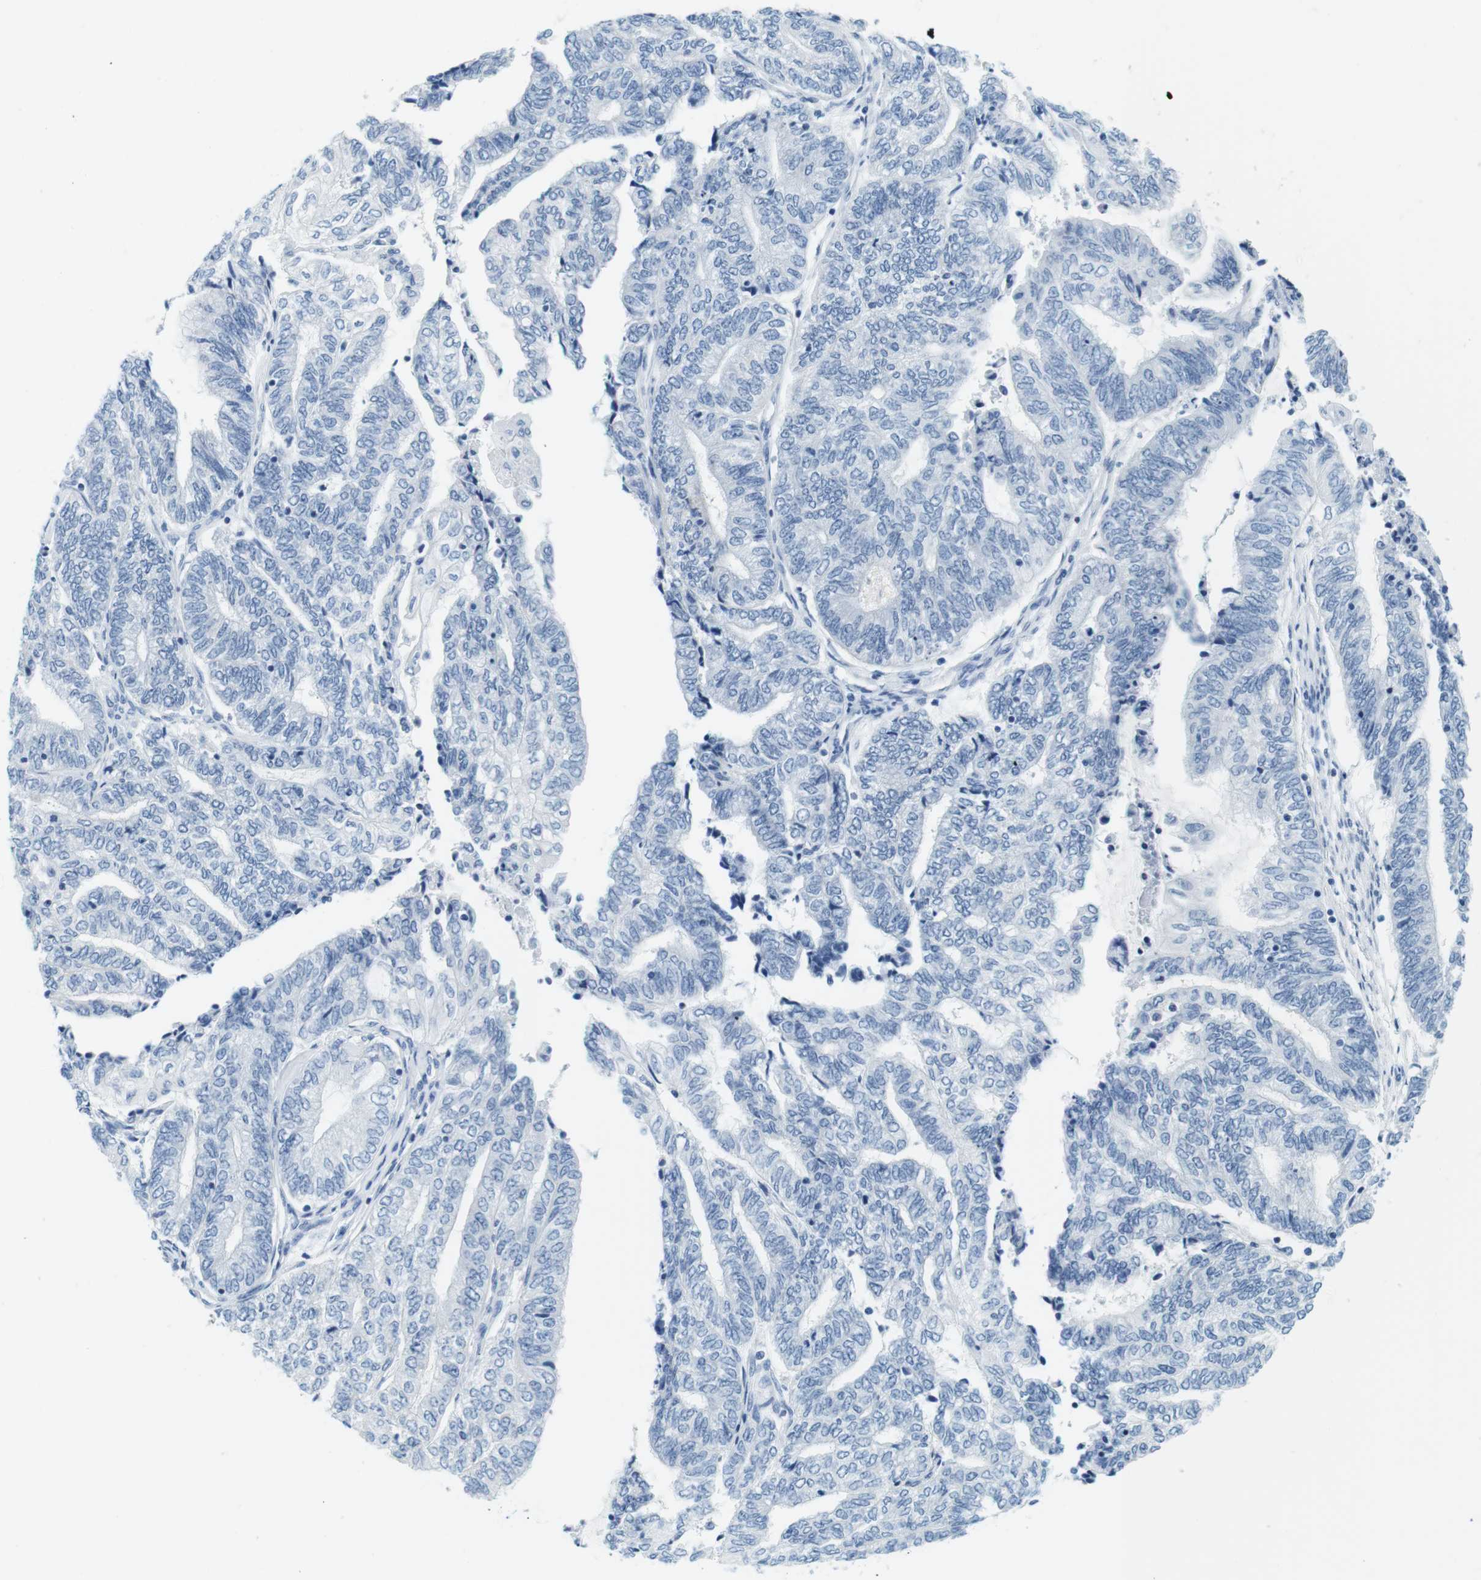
{"staining": {"intensity": "negative", "quantity": "none", "location": "none"}, "tissue": "endometrial cancer", "cell_type": "Tumor cells", "image_type": "cancer", "snomed": [{"axis": "morphology", "description": "Adenocarcinoma, NOS"}, {"axis": "topography", "description": "Uterus"}, {"axis": "topography", "description": "Endometrium"}], "caption": "IHC micrograph of neoplastic tissue: adenocarcinoma (endometrial) stained with DAB (3,3'-diaminobenzidine) reveals no significant protein positivity in tumor cells. (DAB (3,3'-diaminobenzidine) IHC with hematoxylin counter stain).", "gene": "CYP2C9", "patient": {"sex": "female", "age": 70}}